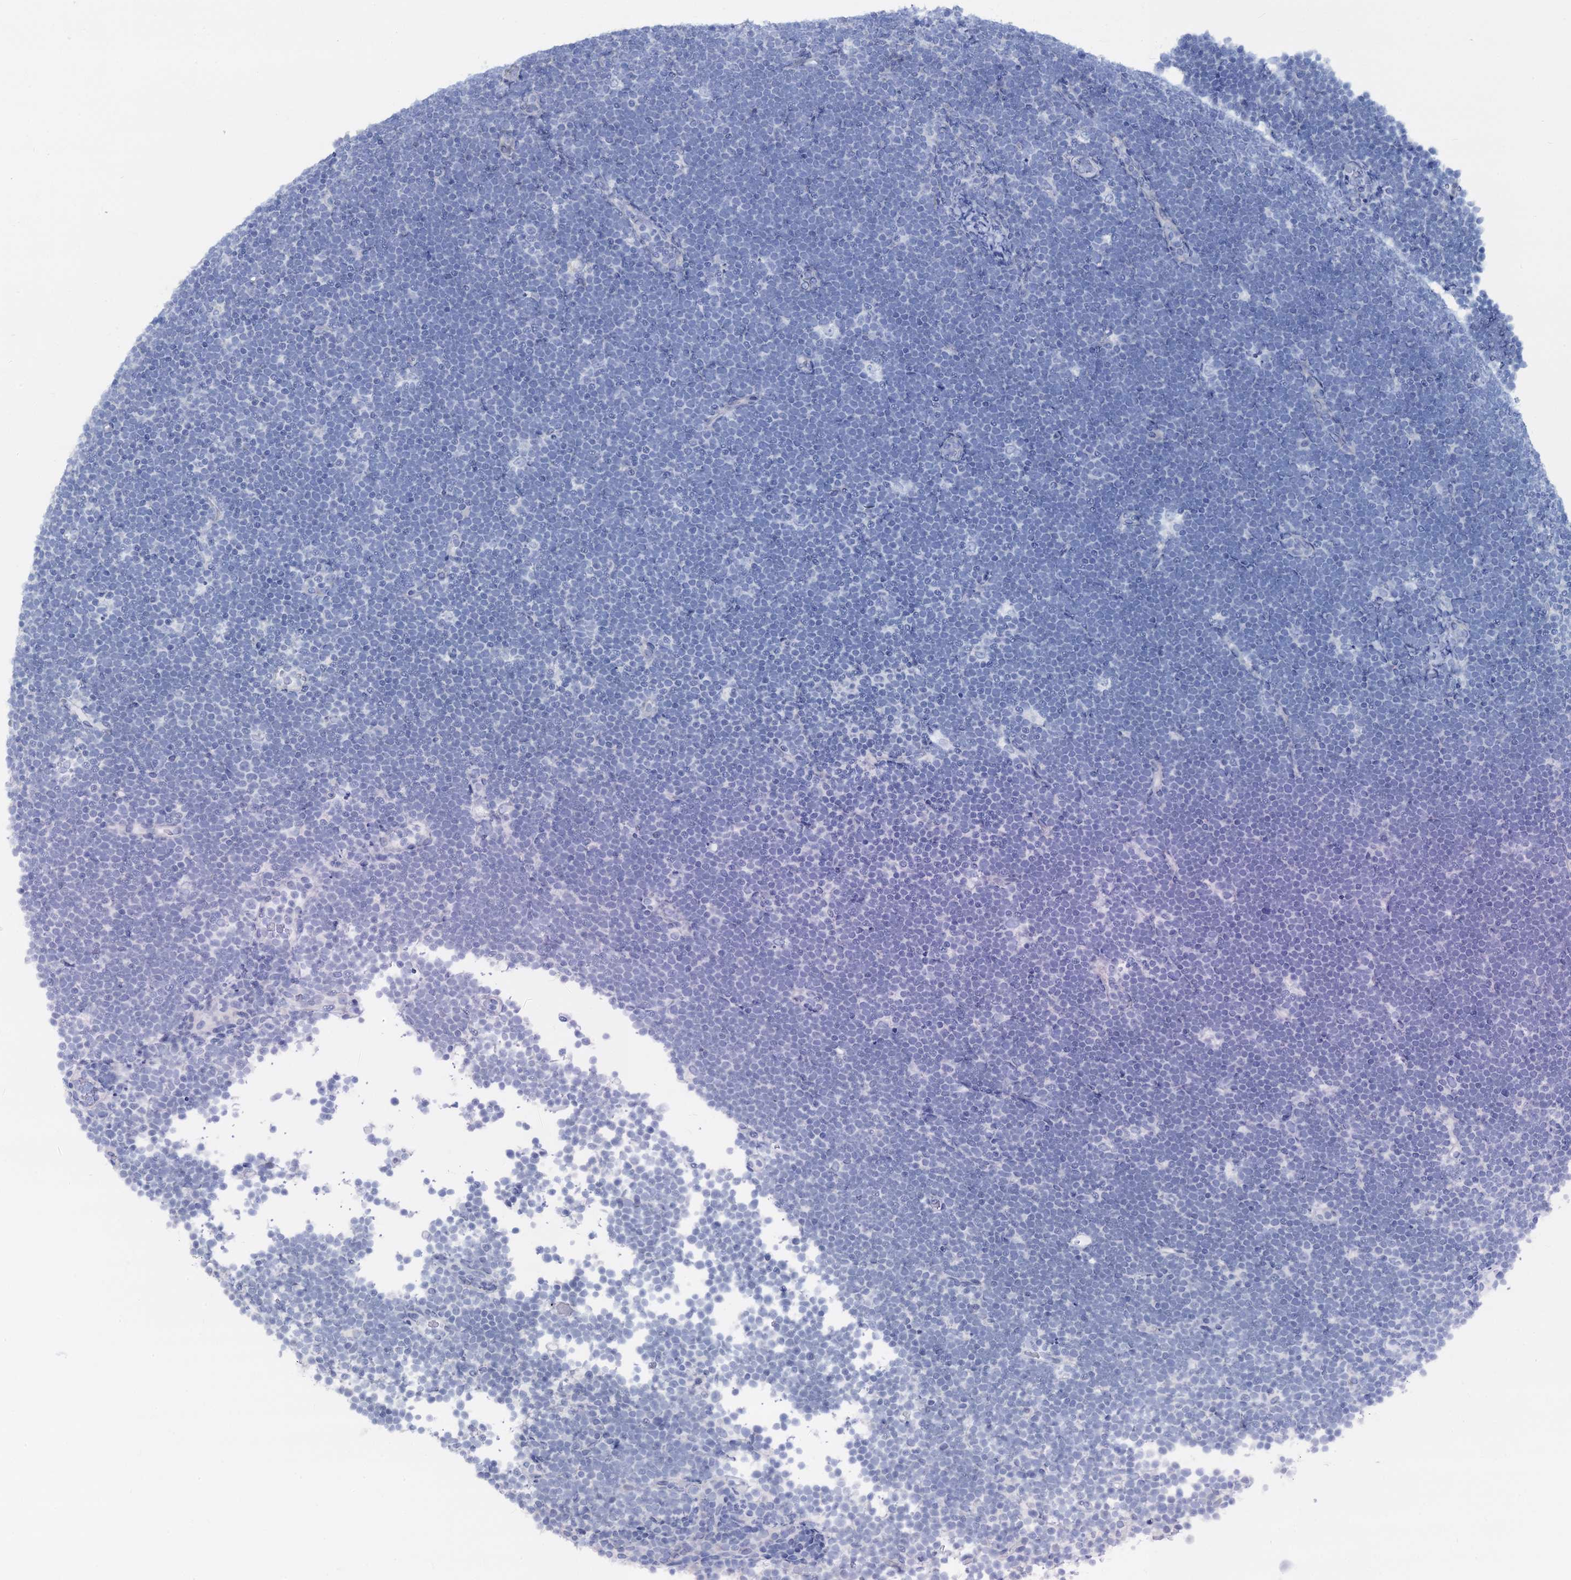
{"staining": {"intensity": "negative", "quantity": "none", "location": "none"}, "tissue": "lymphoma", "cell_type": "Tumor cells", "image_type": "cancer", "snomed": [{"axis": "morphology", "description": "Malignant lymphoma, non-Hodgkin's type, High grade"}, {"axis": "topography", "description": "Lymph node"}], "caption": "Lymphoma was stained to show a protein in brown. There is no significant staining in tumor cells.", "gene": "RBP3", "patient": {"sex": "male", "age": 13}}